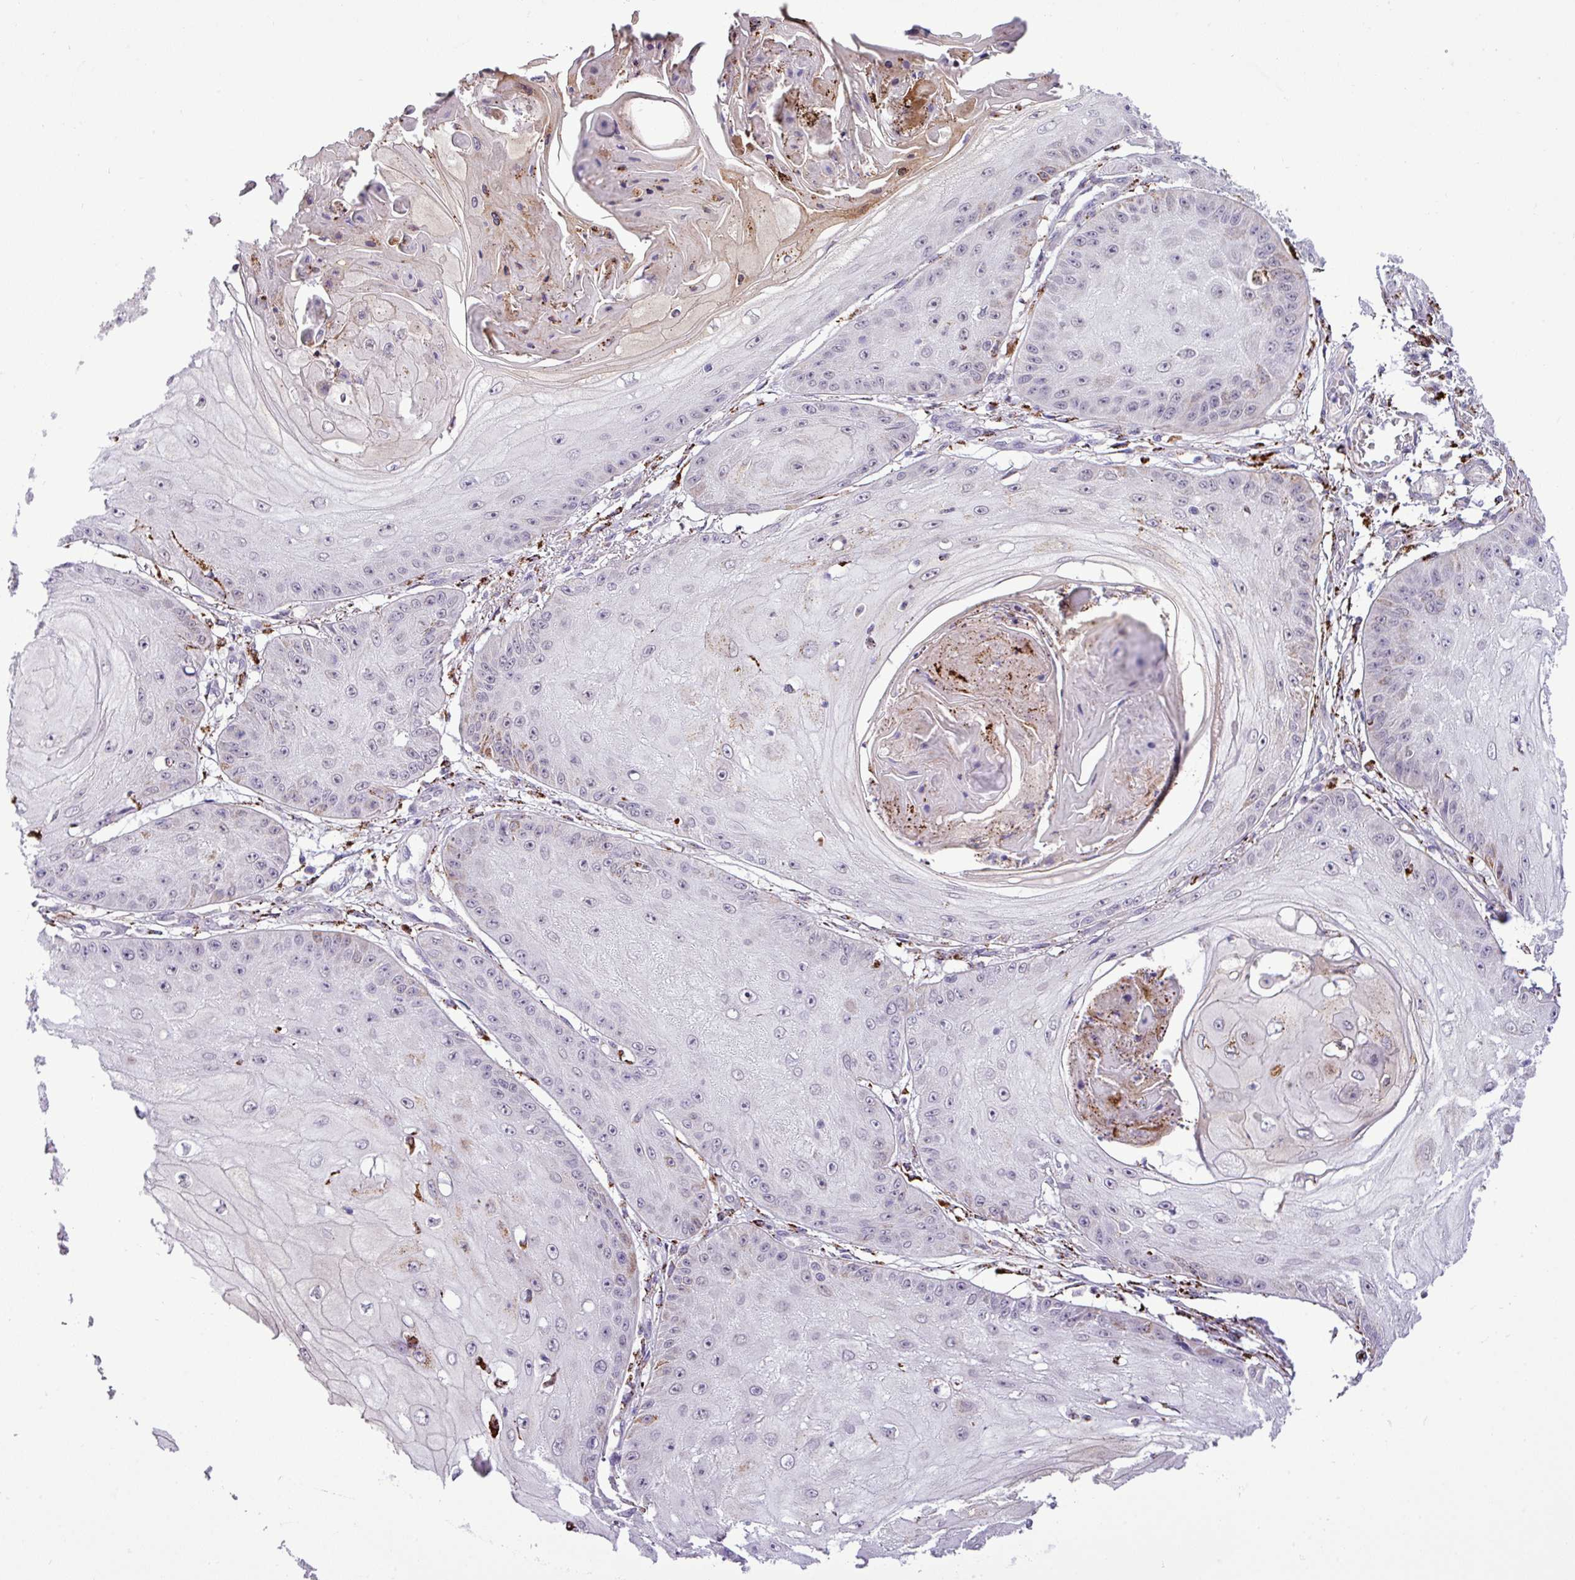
{"staining": {"intensity": "negative", "quantity": "none", "location": "none"}, "tissue": "skin cancer", "cell_type": "Tumor cells", "image_type": "cancer", "snomed": [{"axis": "morphology", "description": "Squamous cell carcinoma, NOS"}, {"axis": "topography", "description": "Skin"}], "caption": "This is a micrograph of IHC staining of skin cancer (squamous cell carcinoma), which shows no staining in tumor cells.", "gene": "SGPP1", "patient": {"sex": "male", "age": 70}}